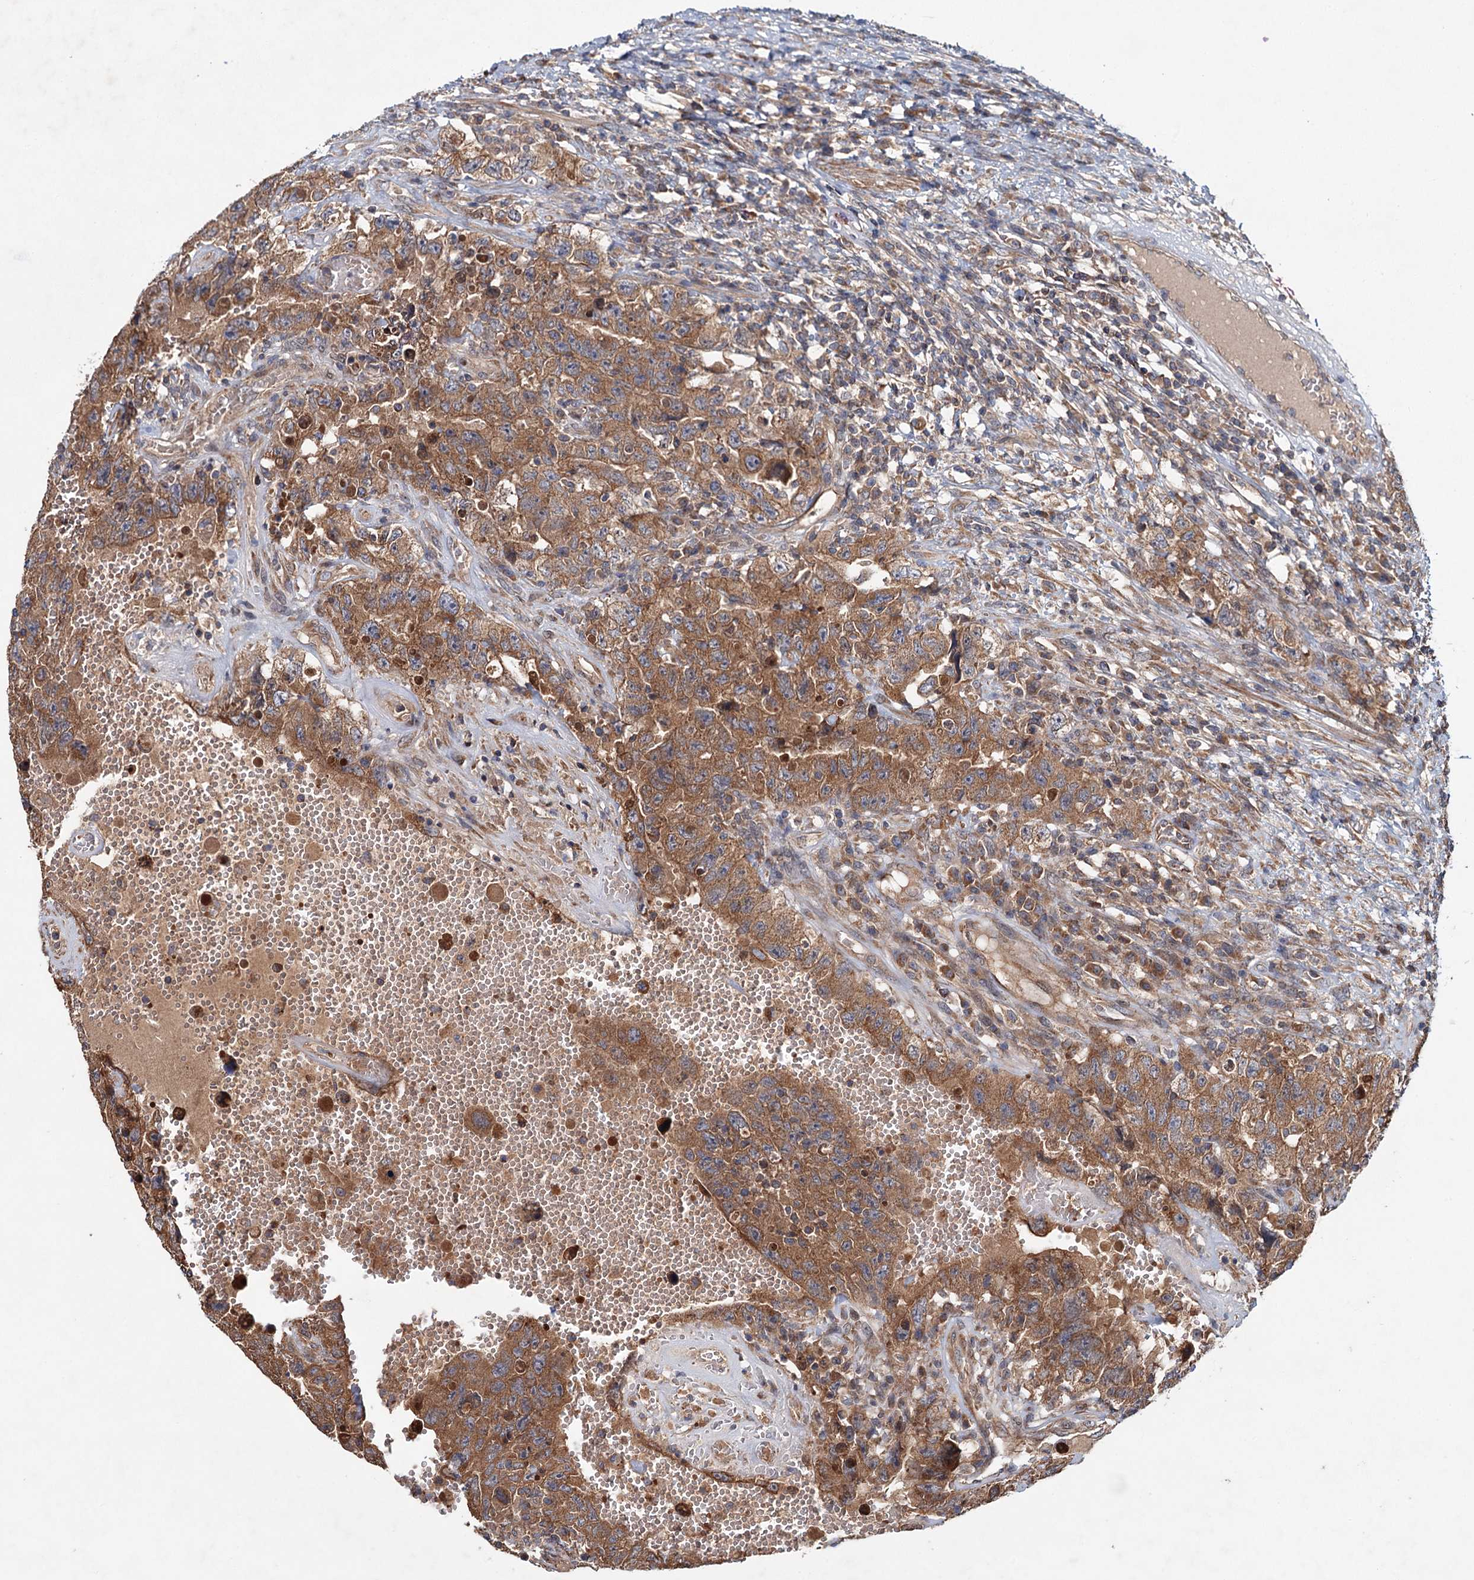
{"staining": {"intensity": "moderate", "quantity": ">75%", "location": "cytoplasmic/membranous"}, "tissue": "testis cancer", "cell_type": "Tumor cells", "image_type": "cancer", "snomed": [{"axis": "morphology", "description": "Carcinoma, Embryonal, NOS"}, {"axis": "topography", "description": "Testis"}], "caption": "An IHC photomicrograph of tumor tissue is shown. Protein staining in brown labels moderate cytoplasmic/membranous positivity in embryonal carcinoma (testis) within tumor cells.", "gene": "MTRR", "patient": {"sex": "male", "age": 26}}